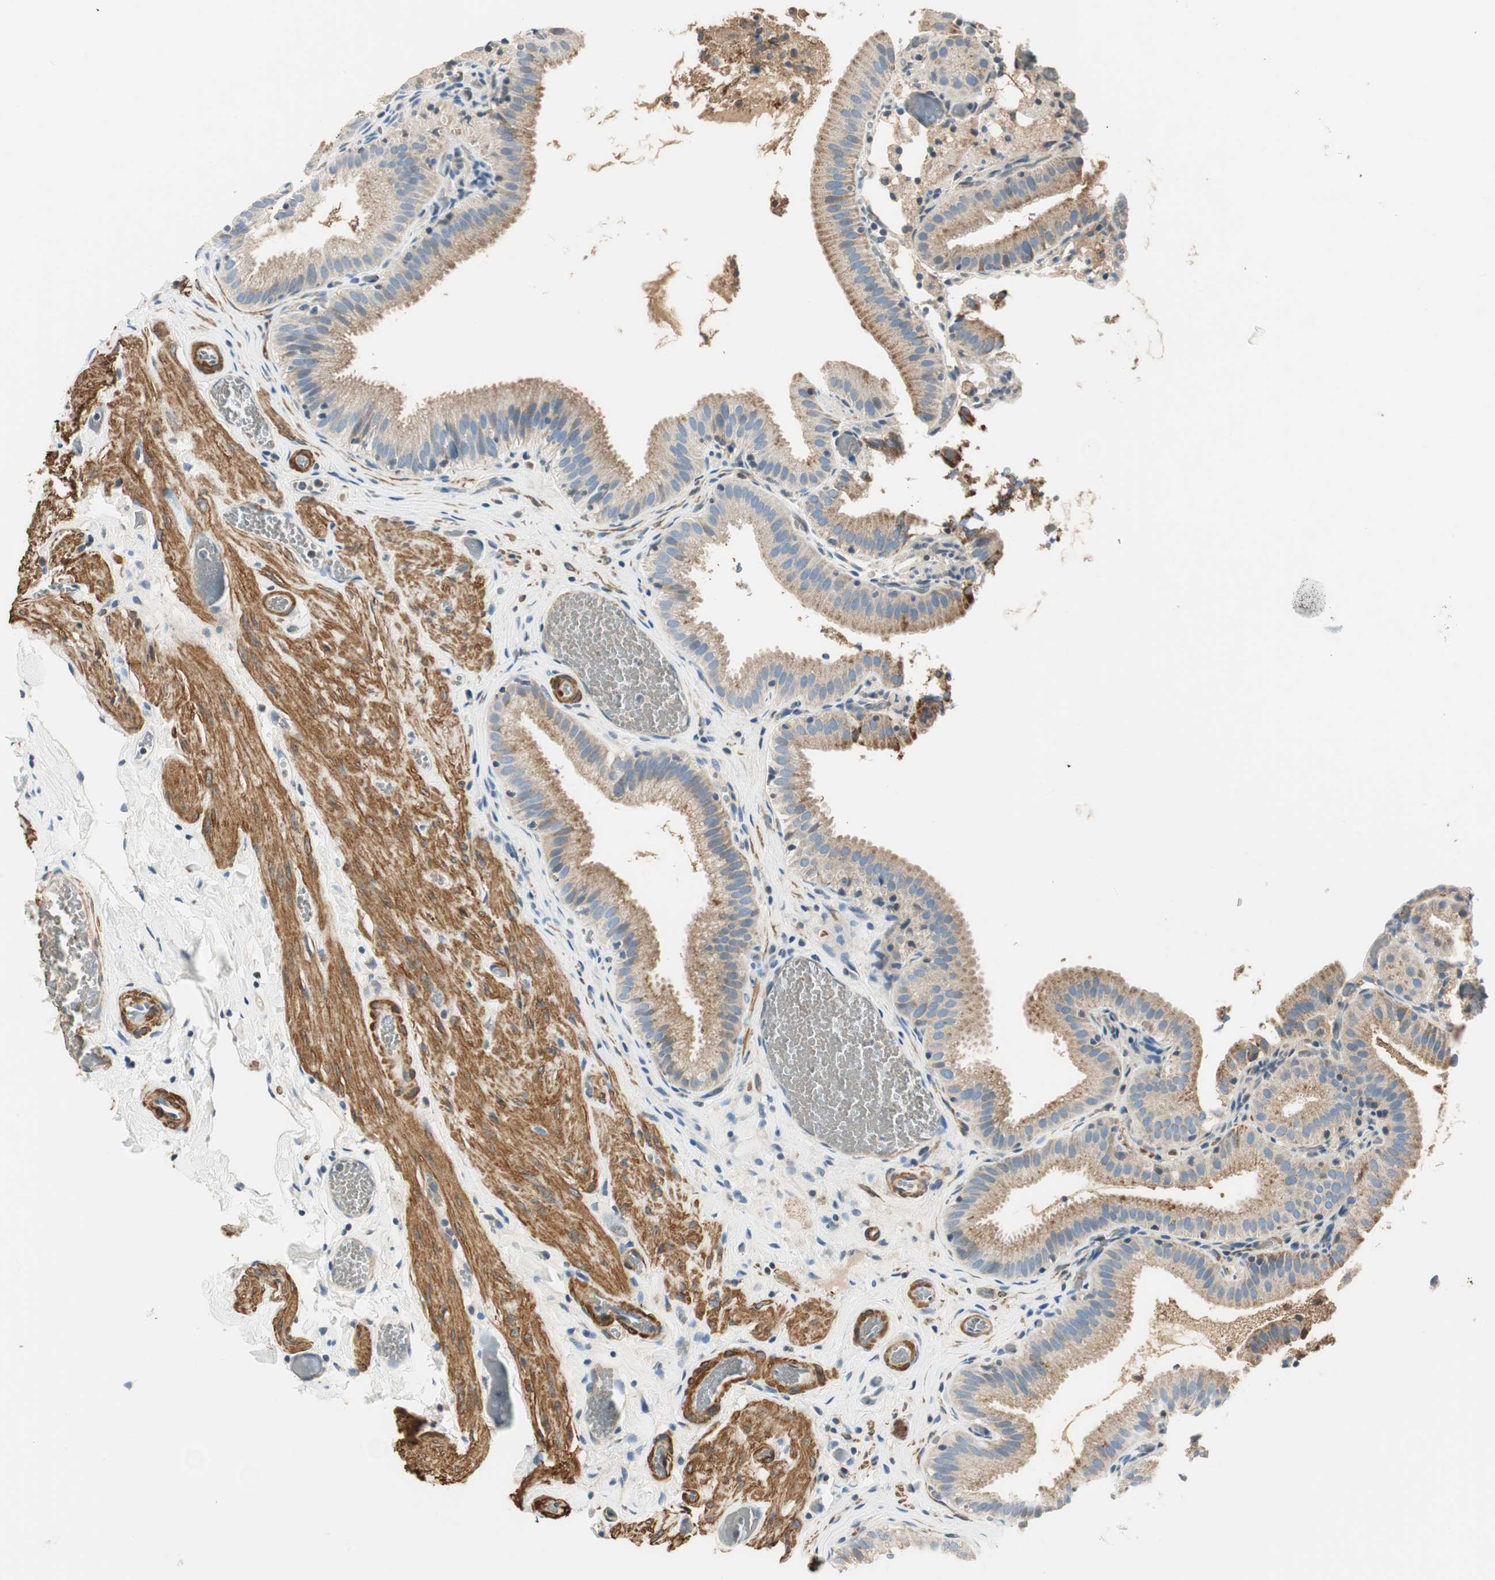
{"staining": {"intensity": "moderate", "quantity": ">75%", "location": "cytoplasmic/membranous"}, "tissue": "gallbladder", "cell_type": "Glandular cells", "image_type": "normal", "snomed": [{"axis": "morphology", "description": "Normal tissue, NOS"}, {"axis": "topography", "description": "Gallbladder"}], "caption": "High-power microscopy captured an IHC image of benign gallbladder, revealing moderate cytoplasmic/membranous positivity in approximately >75% of glandular cells.", "gene": "RORB", "patient": {"sex": "male", "age": 54}}